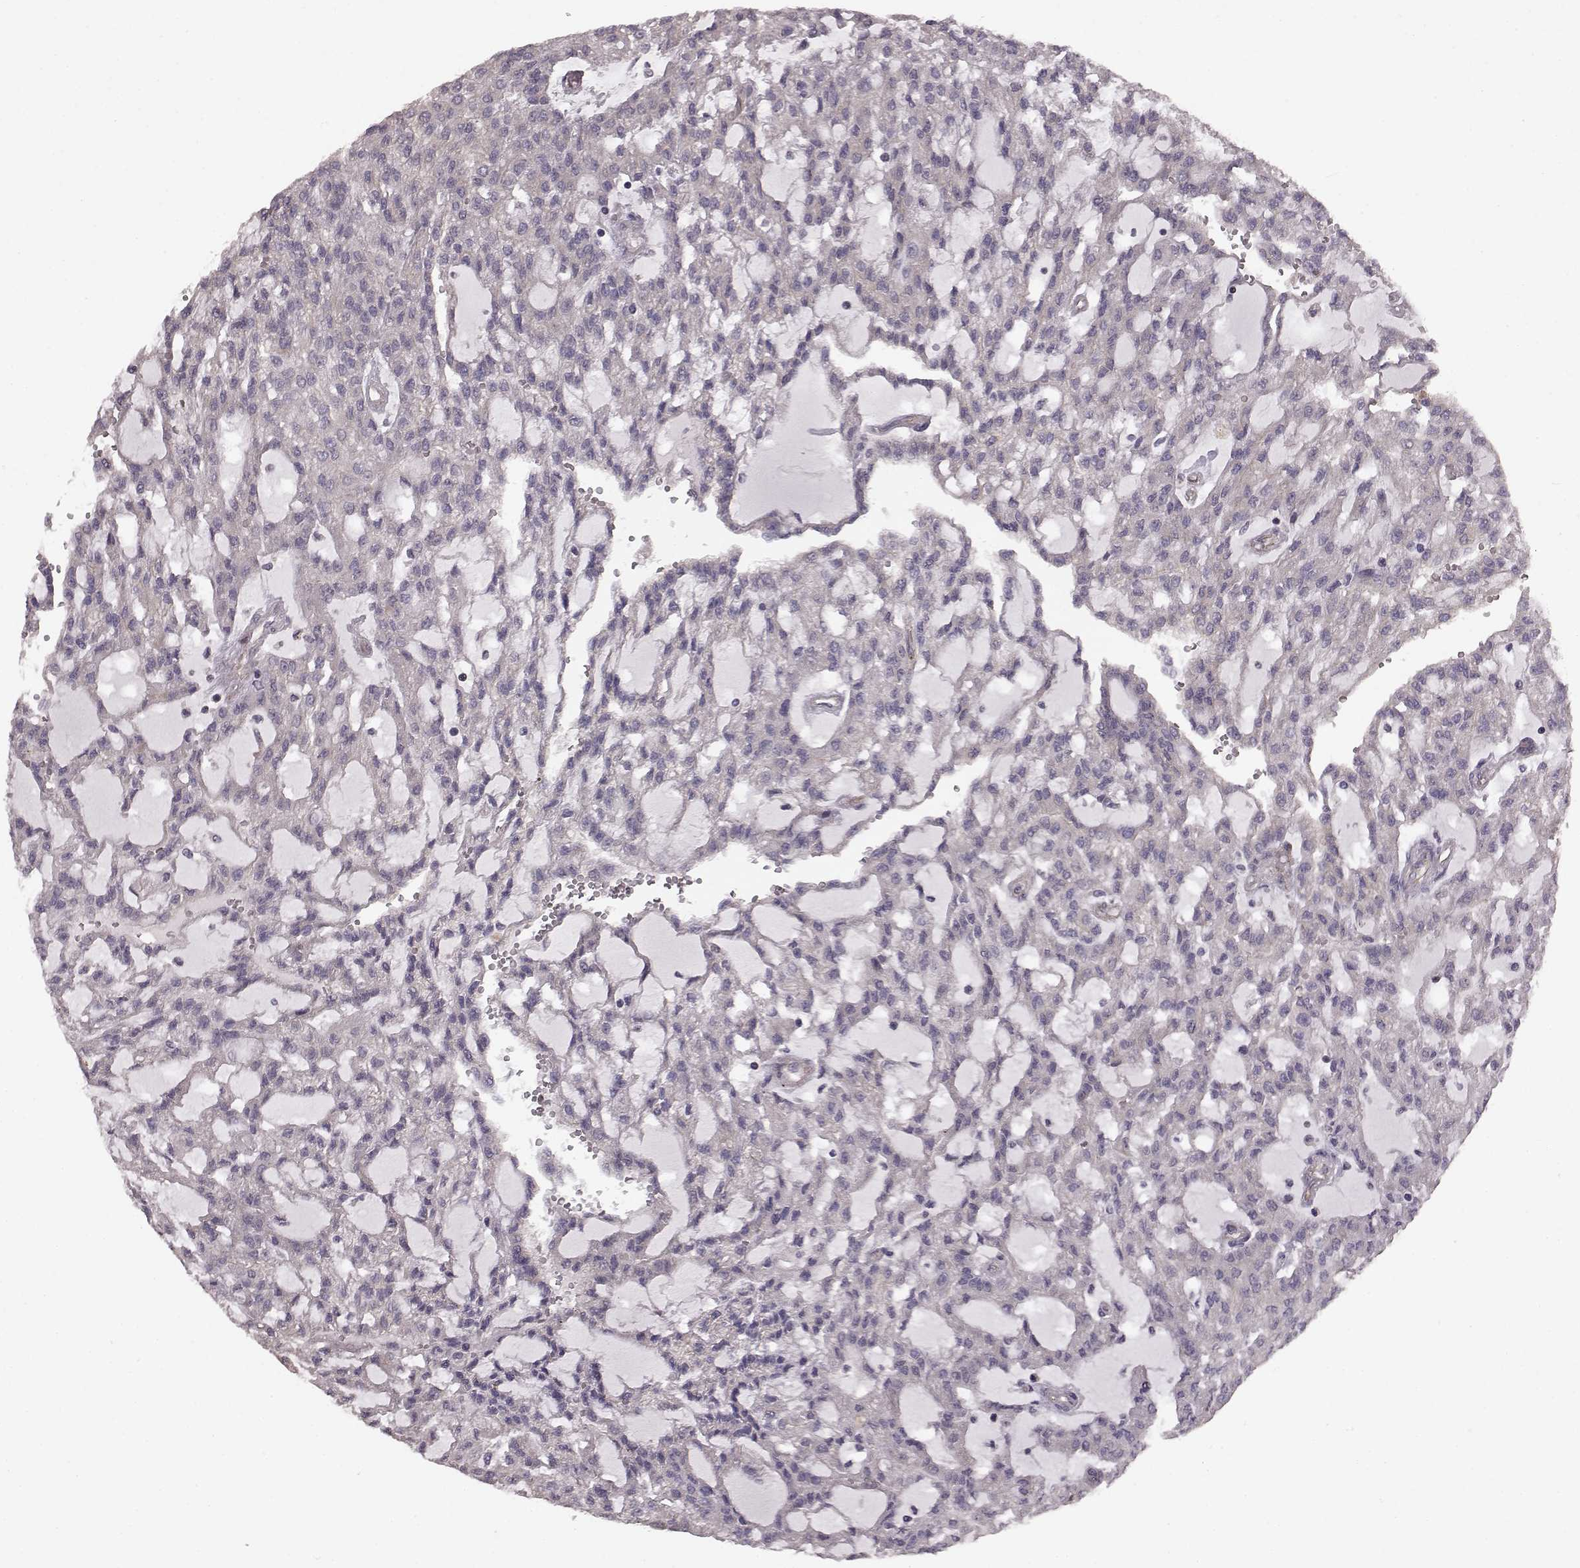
{"staining": {"intensity": "weak", "quantity": "<25%", "location": "cytoplasmic/membranous"}, "tissue": "renal cancer", "cell_type": "Tumor cells", "image_type": "cancer", "snomed": [{"axis": "morphology", "description": "Adenocarcinoma, NOS"}, {"axis": "topography", "description": "Kidney"}], "caption": "IHC of renal adenocarcinoma shows no staining in tumor cells. (DAB immunohistochemistry visualized using brightfield microscopy, high magnification).", "gene": "SLC22A18", "patient": {"sex": "male", "age": 63}}